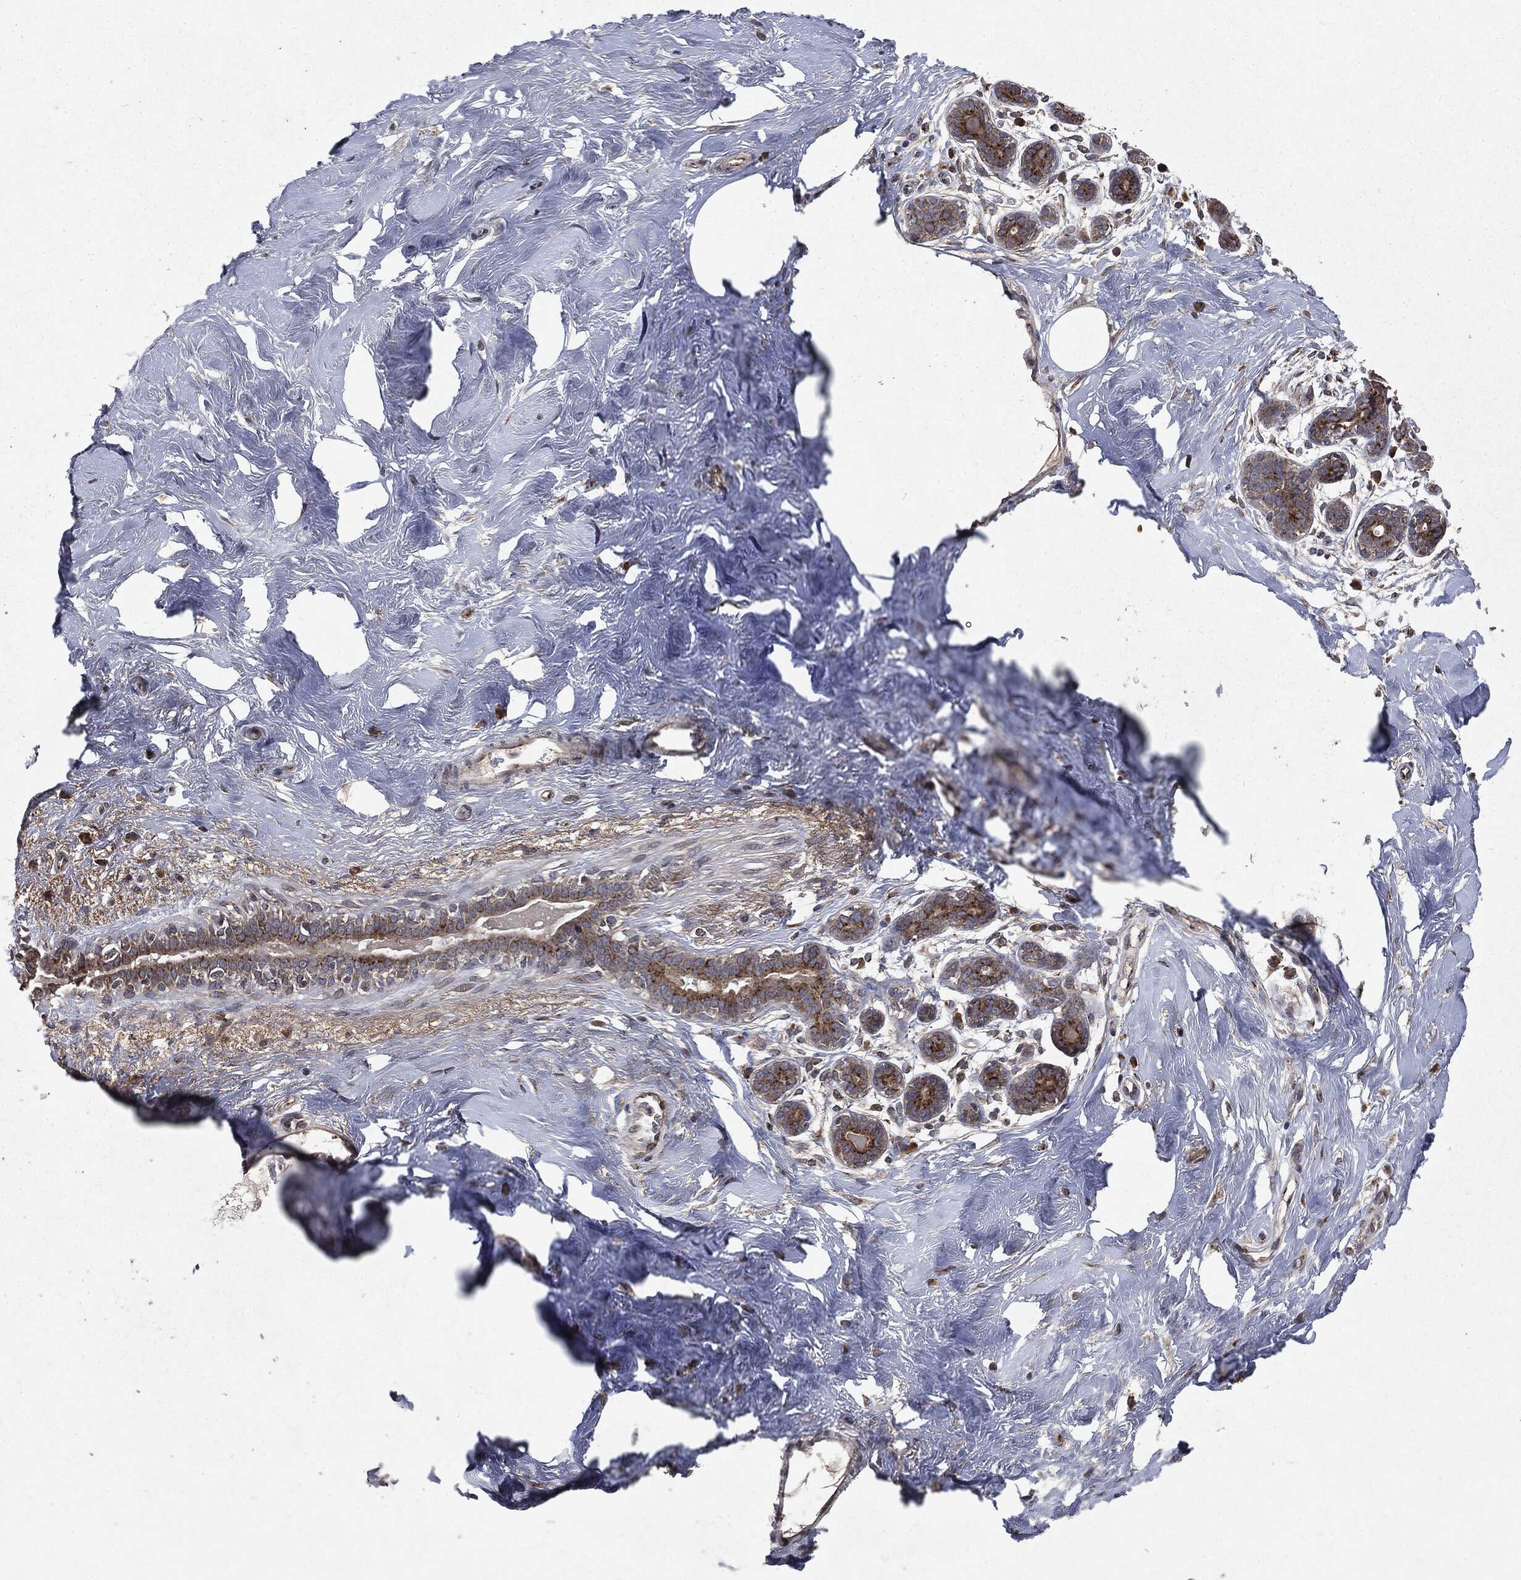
{"staining": {"intensity": "moderate", "quantity": ">75%", "location": "cytoplasmic/membranous"}, "tissue": "breast", "cell_type": "Glandular cells", "image_type": "normal", "snomed": [{"axis": "morphology", "description": "Normal tissue, NOS"}, {"axis": "topography", "description": "Breast"}], "caption": "Human breast stained with a brown dye reveals moderate cytoplasmic/membranous positive staining in approximately >75% of glandular cells.", "gene": "PLPPR2", "patient": {"sex": "female", "age": 43}}